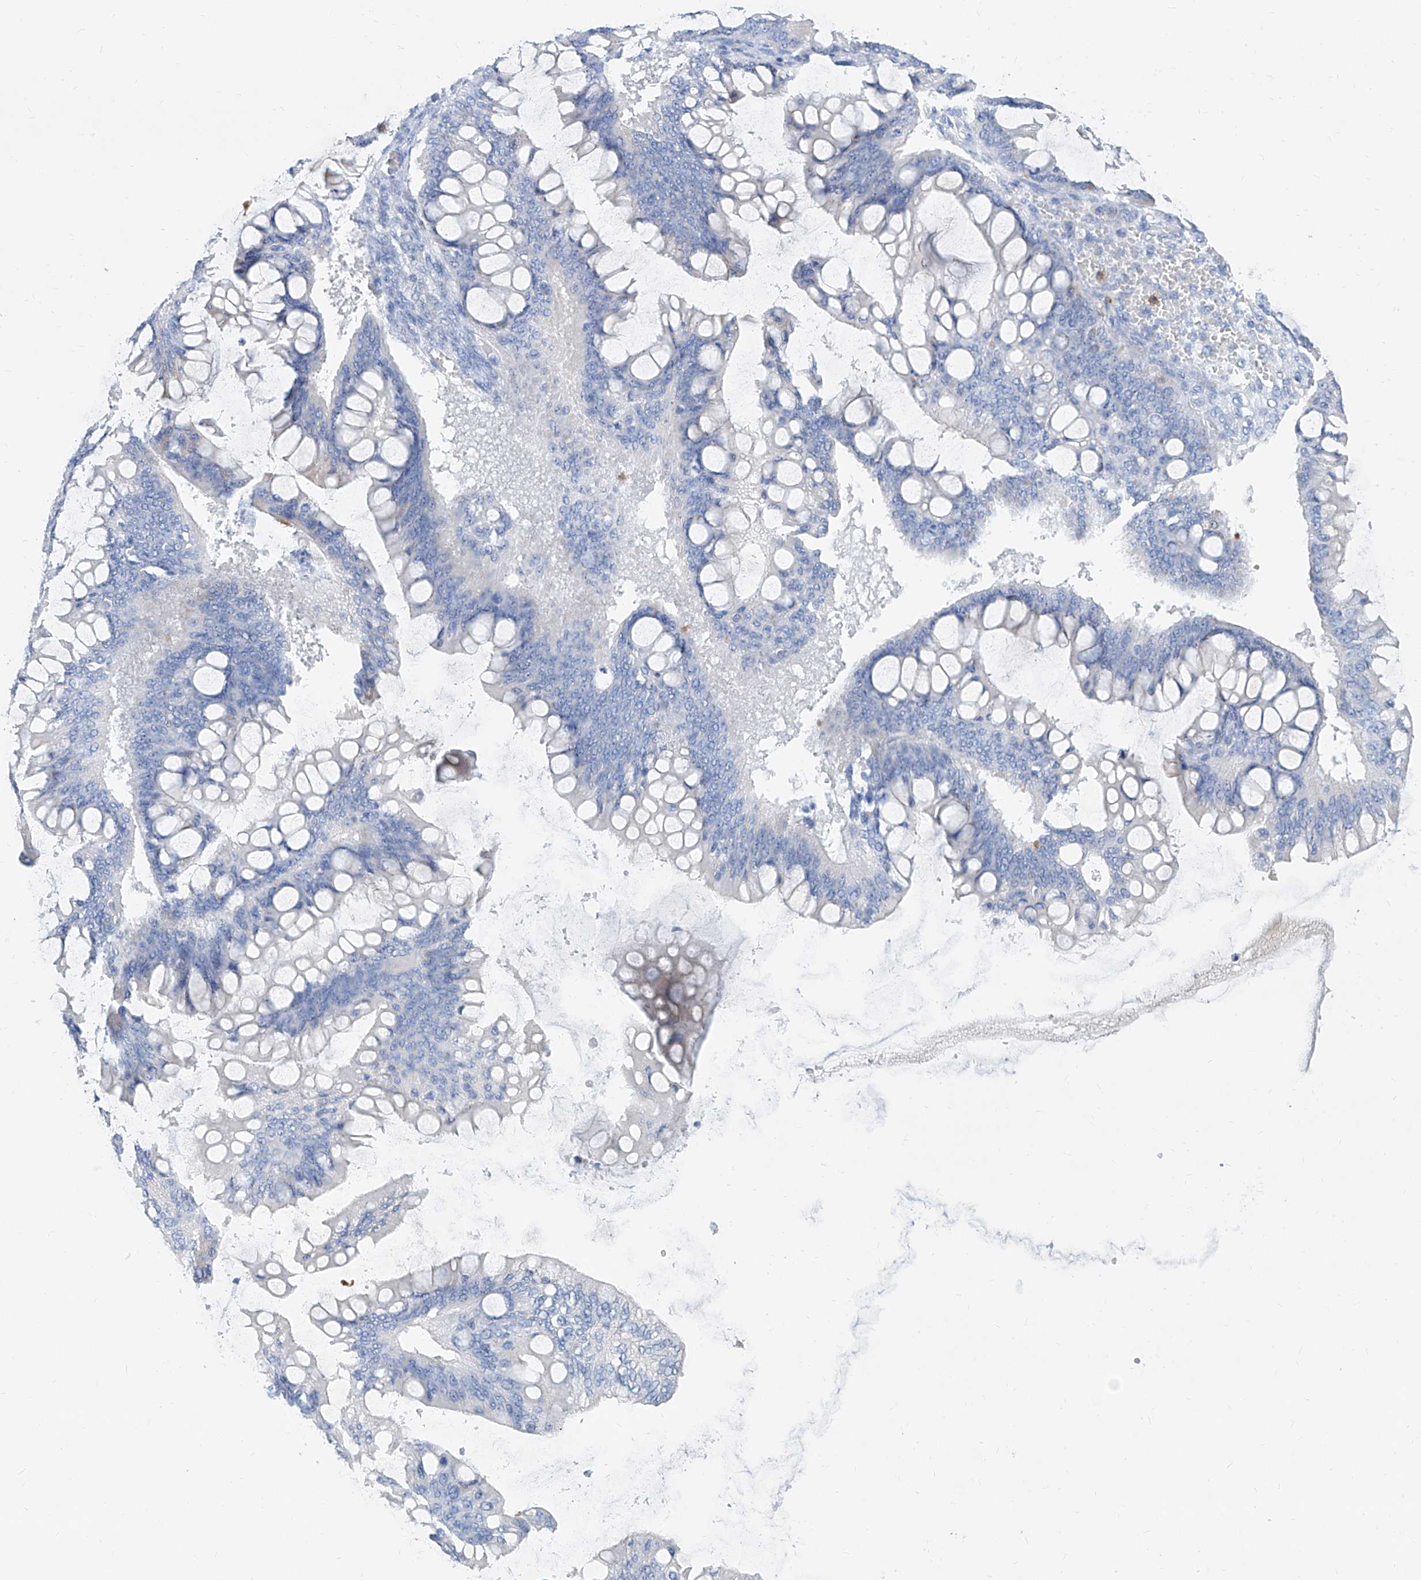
{"staining": {"intensity": "negative", "quantity": "none", "location": "none"}, "tissue": "ovarian cancer", "cell_type": "Tumor cells", "image_type": "cancer", "snomed": [{"axis": "morphology", "description": "Cystadenocarcinoma, mucinous, NOS"}, {"axis": "topography", "description": "Ovary"}], "caption": "Immunohistochemistry (IHC) micrograph of neoplastic tissue: ovarian mucinous cystadenocarcinoma stained with DAB demonstrates no significant protein positivity in tumor cells.", "gene": "SLC25A29", "patient": {"sex": "female", "age": 73}}